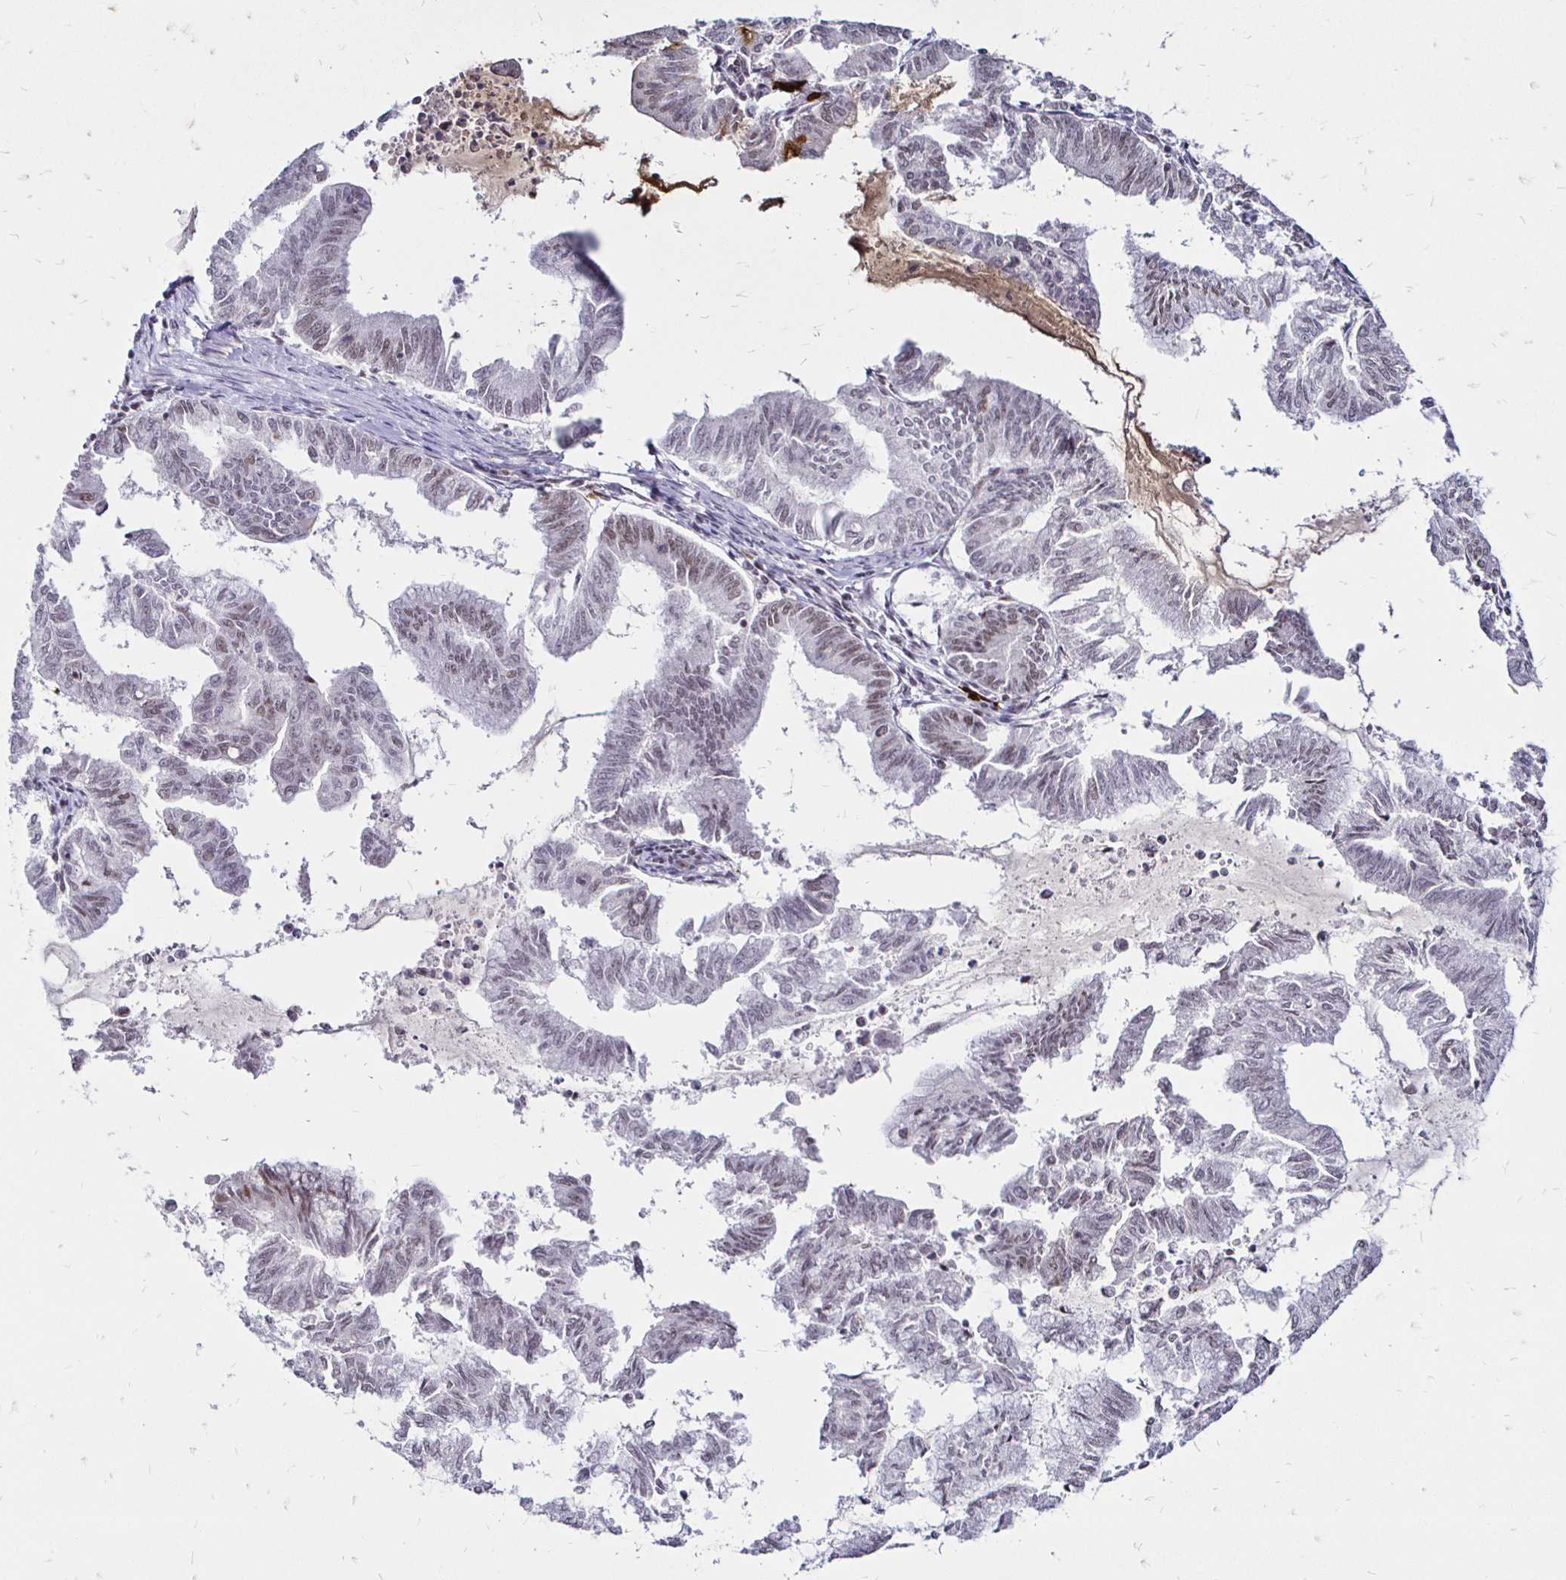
{"staining": {"intensity": "weak", "quantity": "25%-75%", "location": "nuclear"}, "tissue": "endometrial cancer", "cell_type": "Tumor cells", "image_type": "cancer", "snomed": [{"axis": "morphology", "description": "Adenocarcinoma, NOS"}, {"axis": "topography", "description": "Endometrium"}], "caption": "The image demonstrates staining of endometrial cancer (adenocarcinoma), revealing weak nuclear protein expression (brown color) within tumor cells.", "gene": "SIN3A", "patient": {"sex": "female", "age": 79}}